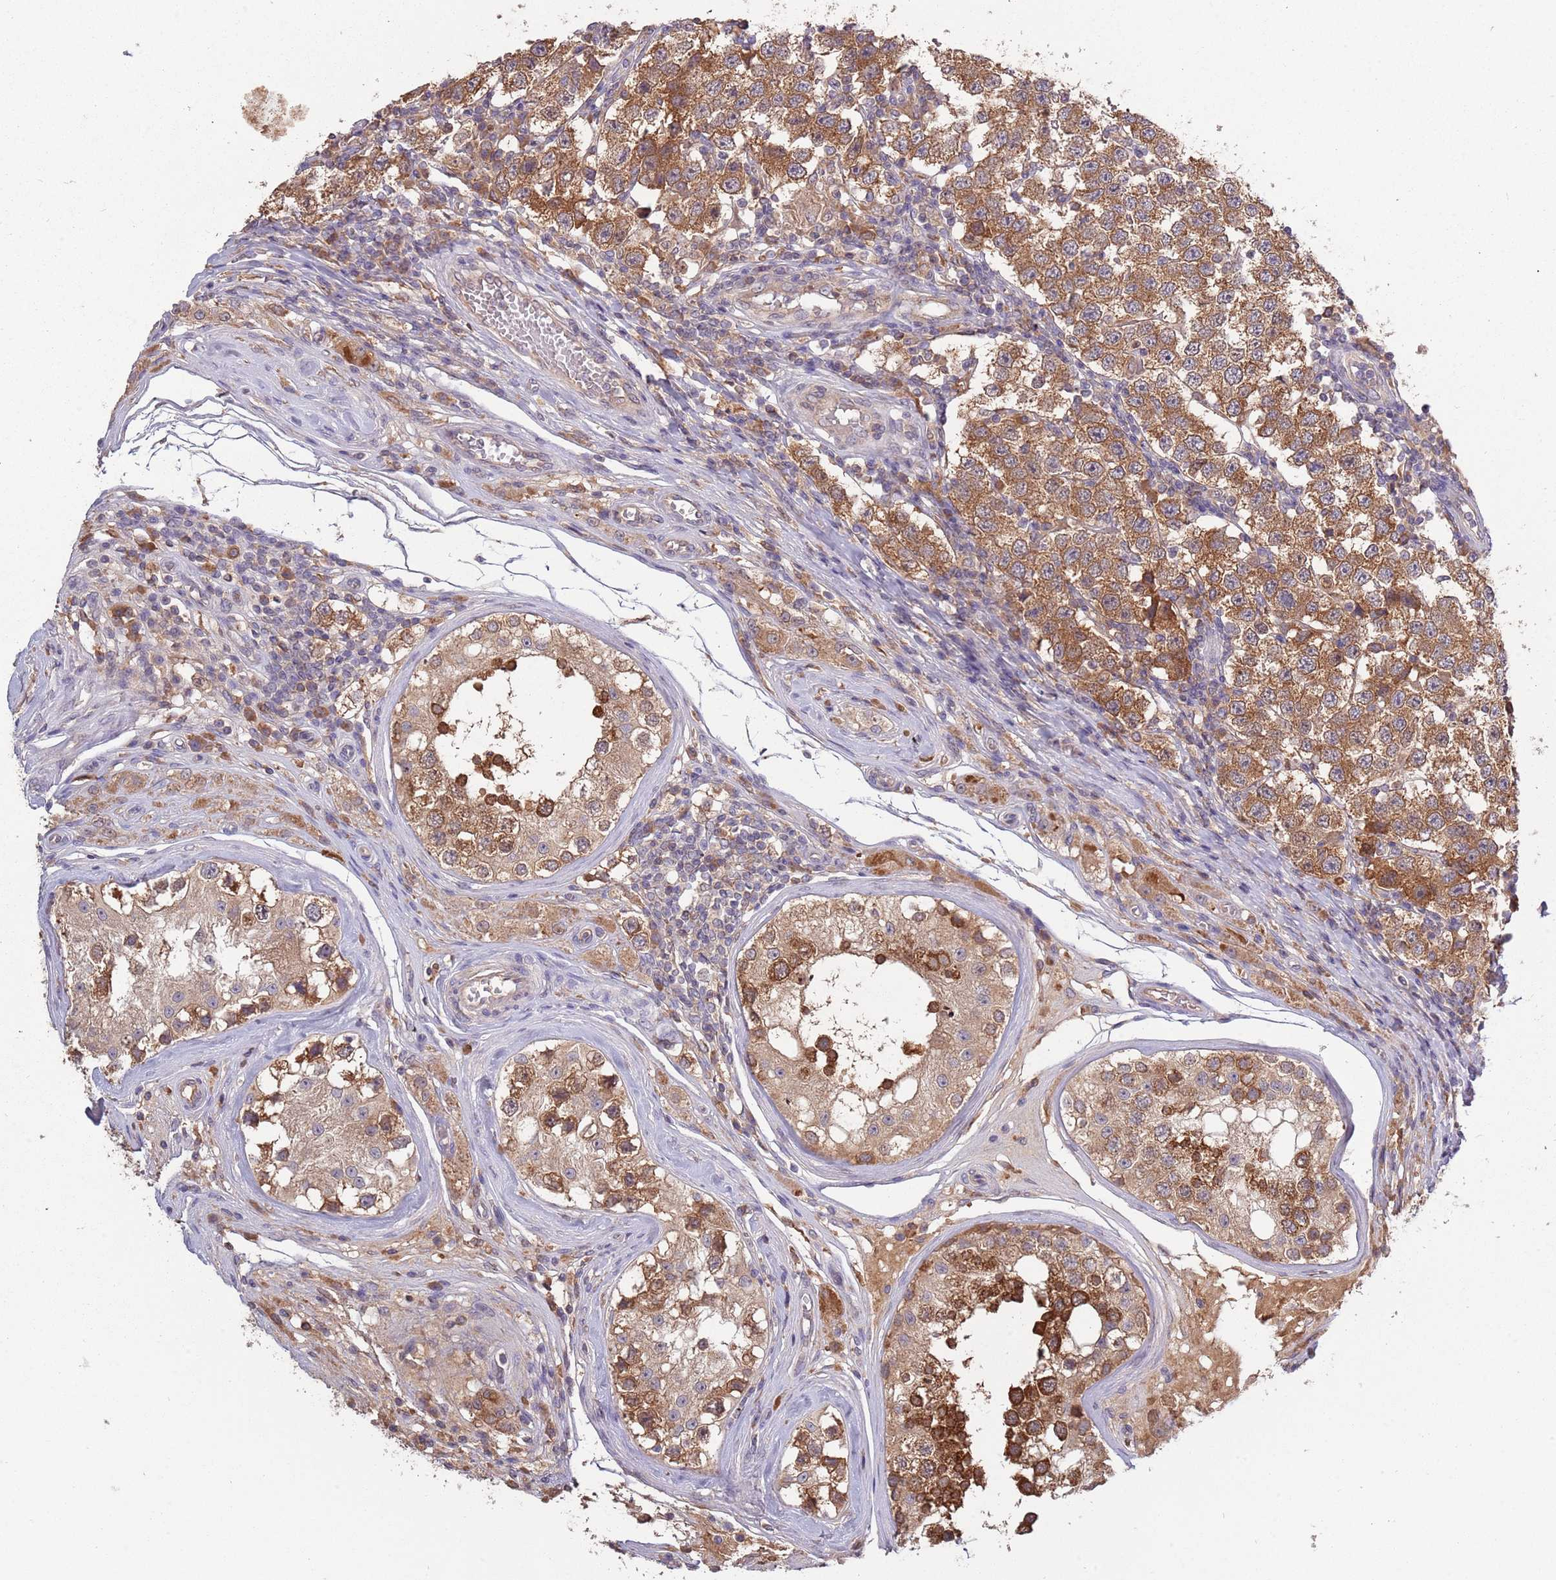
{"staining": {"intensity": "moderate", "quantity": ">75%", "location": "cytoplasmic/membranous"}, "tissue": "testis cancer", "cell_type": "Tumor cells", "image_type": "cancer", "snomed": [{"axis": "morphology", "description": "Seminoma, NOS"}, {"axis": "topography", "description": "Testis"}], "caption": "This photomicrograph exhibits immunohistochemistry staining of human testis seminoma, with medium moderate cytoplasmic/membranous staining in approximately >75% of tumor cells.", "gene": "USP32", "patient": {"sex": "male", "age": 34}}